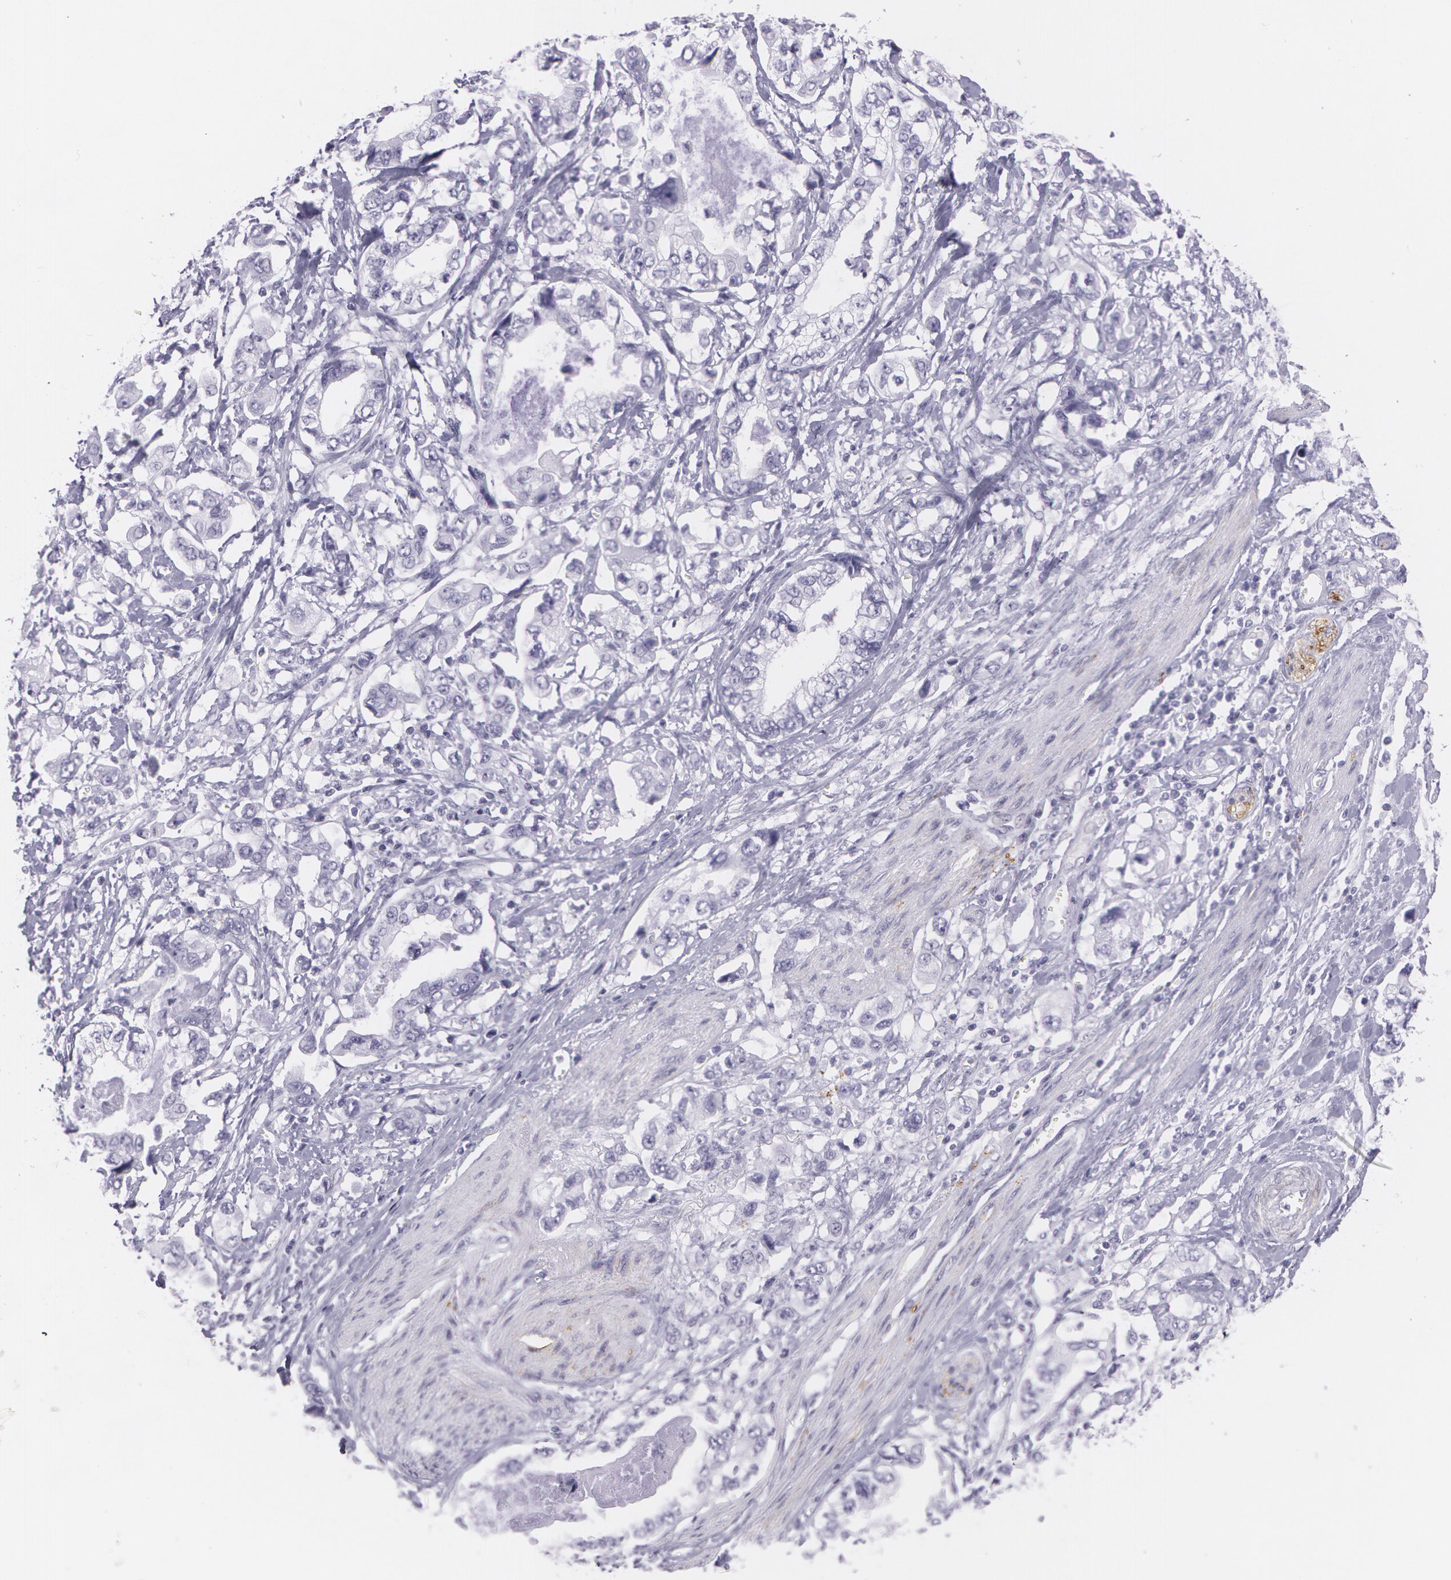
{"staining": {"intensity": "negative", "quantity": "none", "location": "none"}, "tissue": "stomach cancer", "cell_type": "Tumor cells", "image_type": "cancer", "snomed": [{"axis": "morphology", "description": "Adenocarcinoma, NOS"}, {"axis": "topography", "description": "Pancreas"}, {"axis": "topography", "description": "Stomach, upper"}], "caption": "DAB (3,3'-diaminobenzidine) immunohistochemical staining of human stomach cancer (adenocarcinoma) exhibits no significant staining in tumor cells.", "gene": "SNCG", "patient": {"sex": "male", "age": 77}}